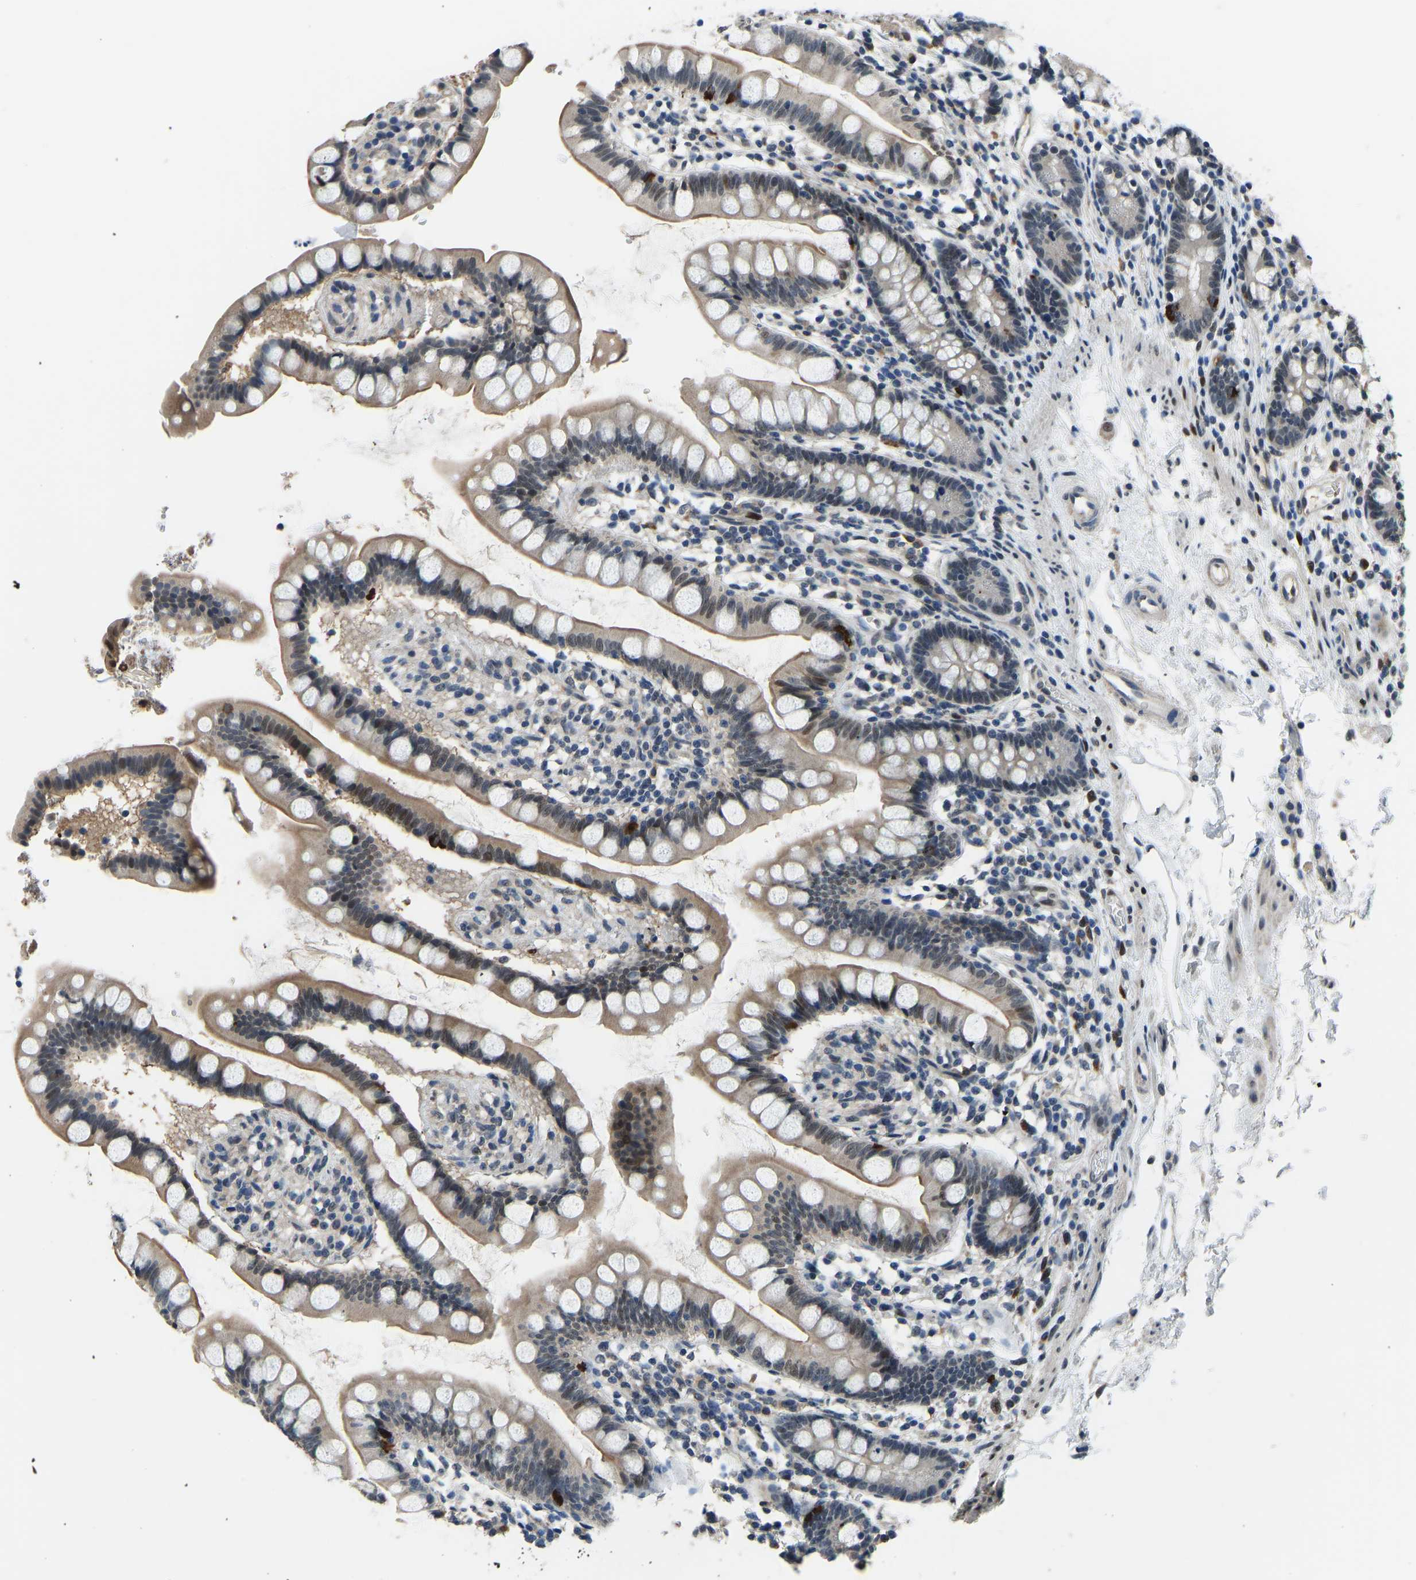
{"staining": {"intensity": "weak", "quantity": "25%-75%", "location": "cytoplasmic/membranous"}, "tissue": "small intestine", "cell_type": "Glandular cells", "image_type": "normal", "snomed": [{"axis": "morphology", "description": "Normal tissue, NOS"}, {"axis": "topography", "description": "Small intestine"}], "caption": "Immunohistochemistry (IHC) of benign small intestine reveals low levels of weak cytoplasmic/membranous staining in approximately 25%-75% of glandular cells. (brown staining indicates protein expression, while blue staining denotes nuclei).", "gene": "FOS", "patient": {"sex": "female", "age": 84}}